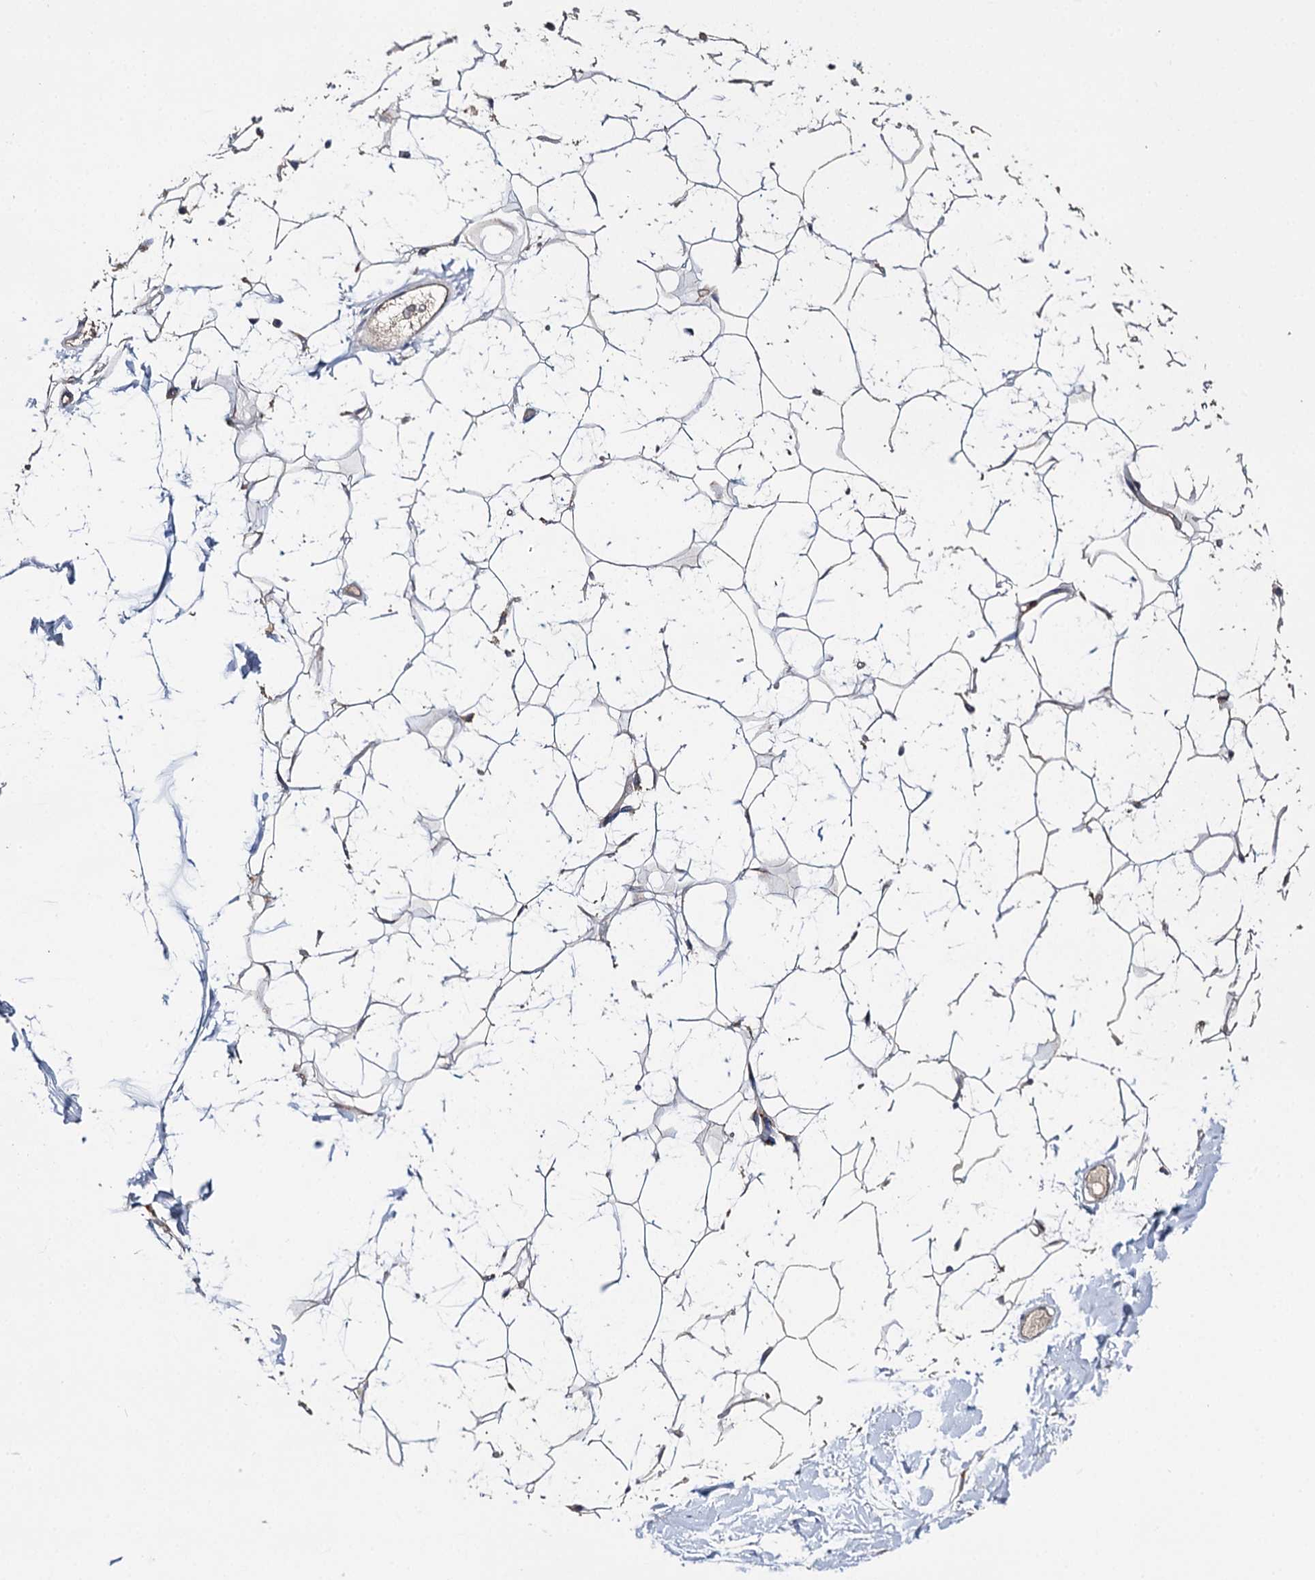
{"staining": {"intensity": "weak", "quantity": "25%-75%", "location": "cytoplasmic/membranous"}, "tissue": "adipose tissue", "cell_type": "Adipocytes", "image_type": "normal", "snomed": [{"axis": "morphology", "description": "Normal tissue, NOS"}, {"axis": "topography", "description": "Breast"}], "caption": "This photomicrograph shows IHC staining of unremarkable adipose tissue, with low weak cytoplasmic/membranous positivity in approximately 25%-75% of adipocytes.", "gene": "DNAH6", "patient": {"sex": "female", "age": 26}}